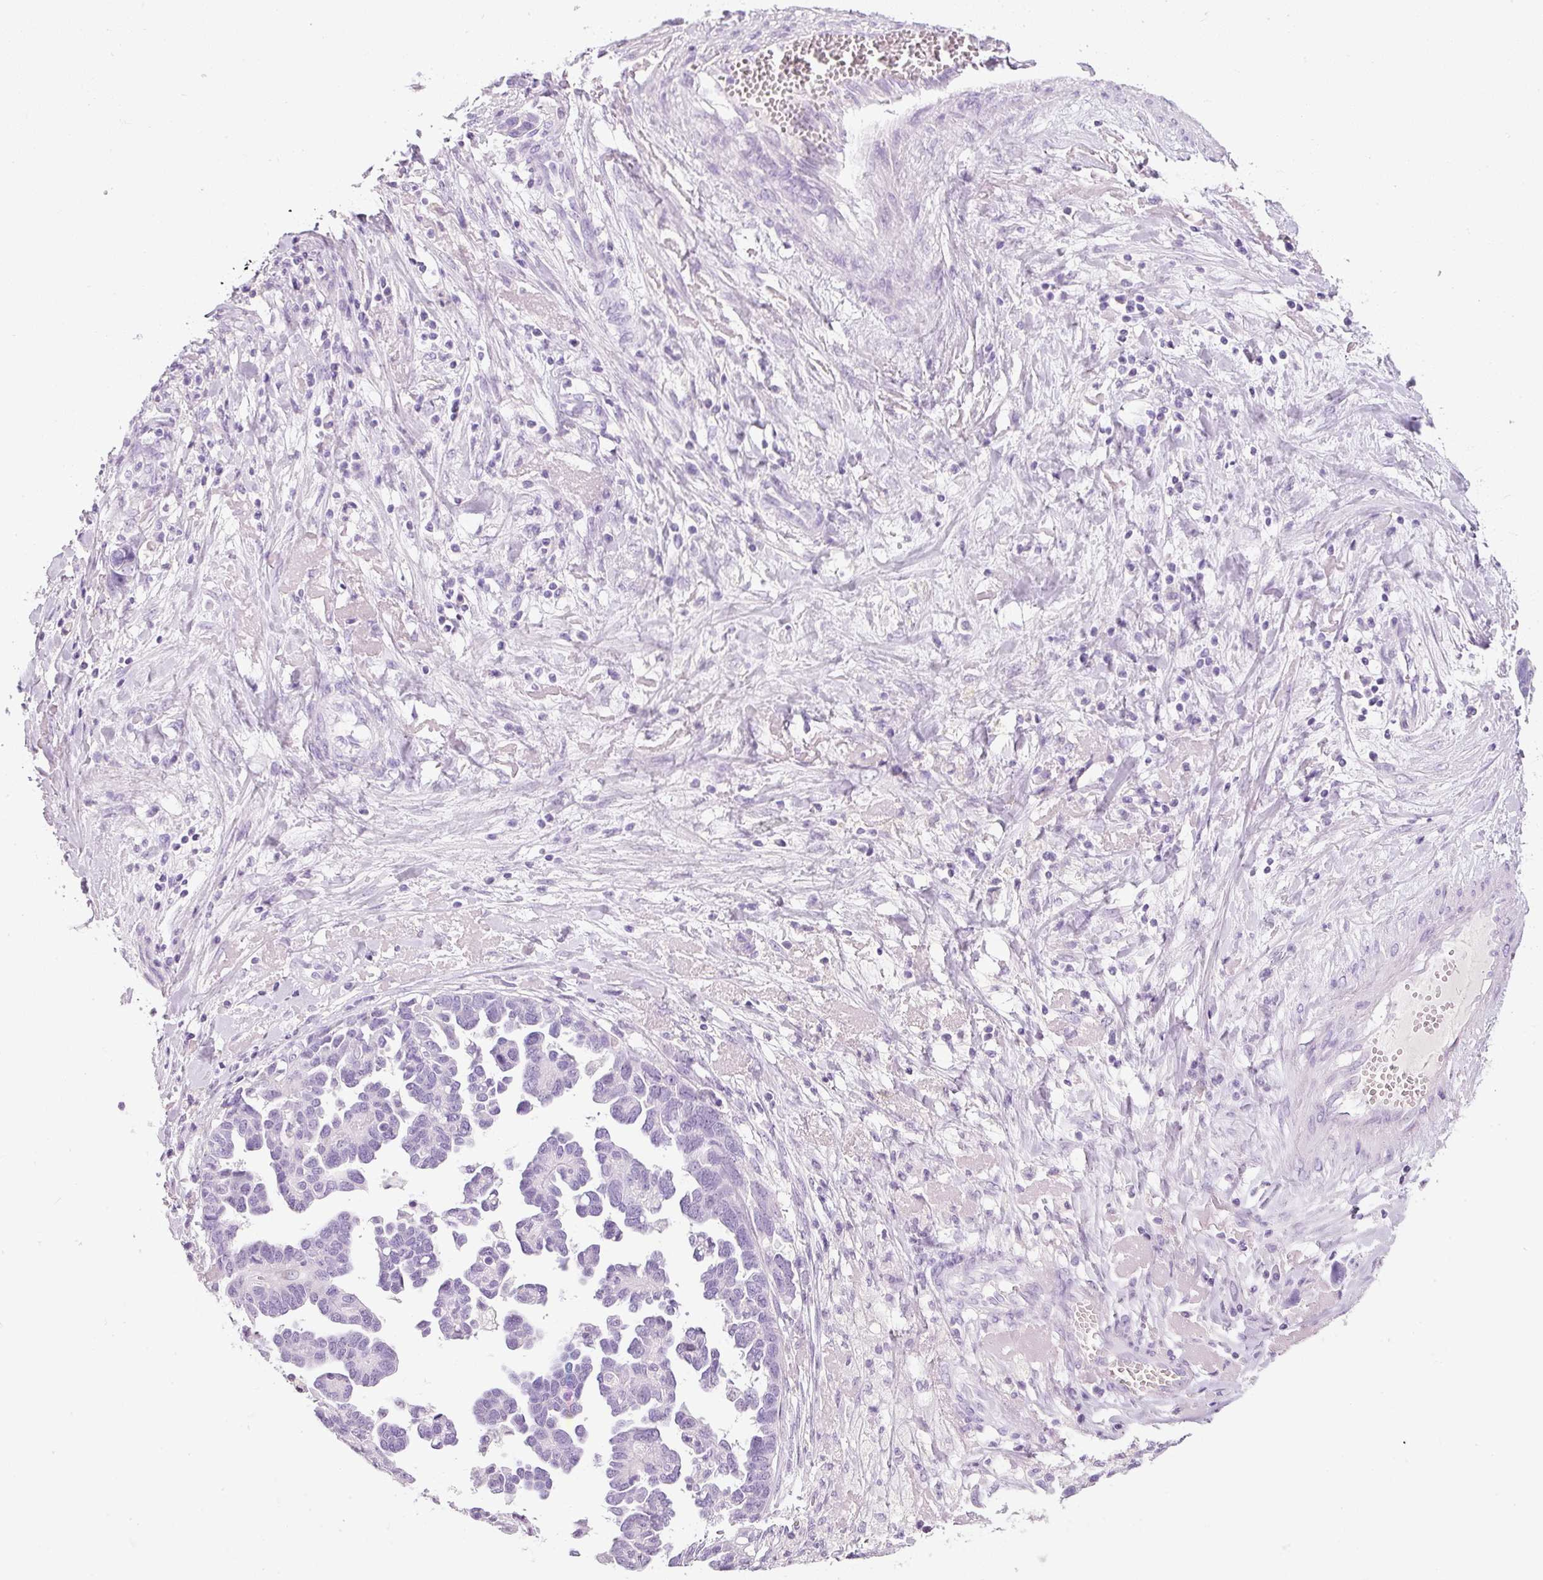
{"staining": {"intensity": "negative", "quantity": "none", "location": "none"}, "tissue": "ovarian cancer", "cell_type": "Tumor cells", "image_type": "cancer", "snomed": [{"axis": "morphology", "description": "Cystadenocarcinoma, serous, NOS"}, {"axis": "topography", "description": "Ovary"}], "caption": "Immunohistochemistry of human serous cystadenocarcinoma (ovarian) demonstrates no expression in tumor cells.", "gene": "DNM1", "patient": {"sex": "female", "age": 54}}